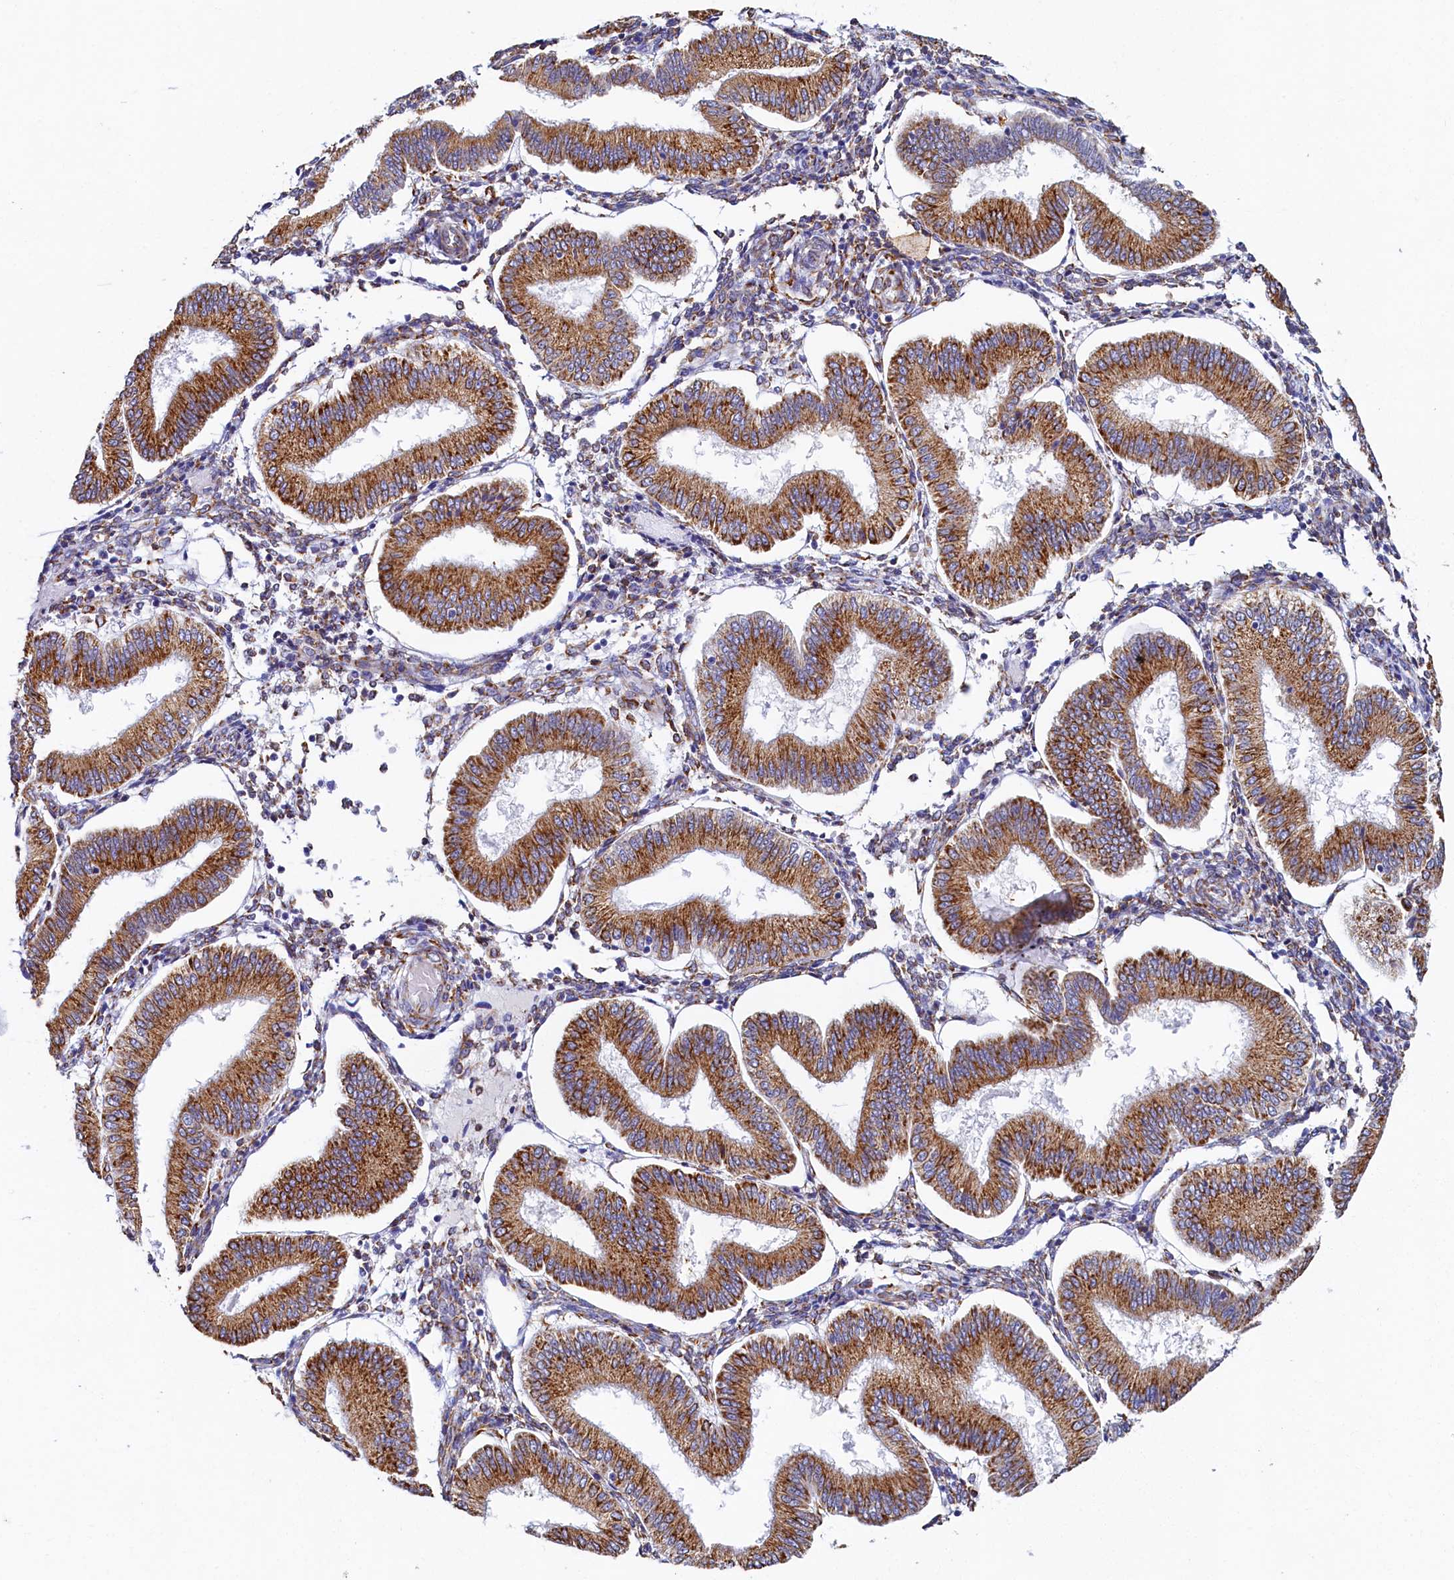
{"staining": {"intensity": "moderate", "quantity": "25%-75%", "location": "cytoplasmic/membranous"}, "tissue": "endometrium", "cell_type": "Cells in endometrial stroma", "image_type": "normal", "snomed": [{"axis": "morphology", "description": "Normal tissue, NOS"}, {"axis": "topography", "description": "Endometrium"}], "caption": "A brown stain shows moderate cytoplasmic/membranous expression of a protein in cells in endometrial stroma of normal endometrium. (brown staining indicates protein expression, while blue staining denotes nuclei).", "gene": "TMEM18", "patient": {"sex": "female", "age": 39}}